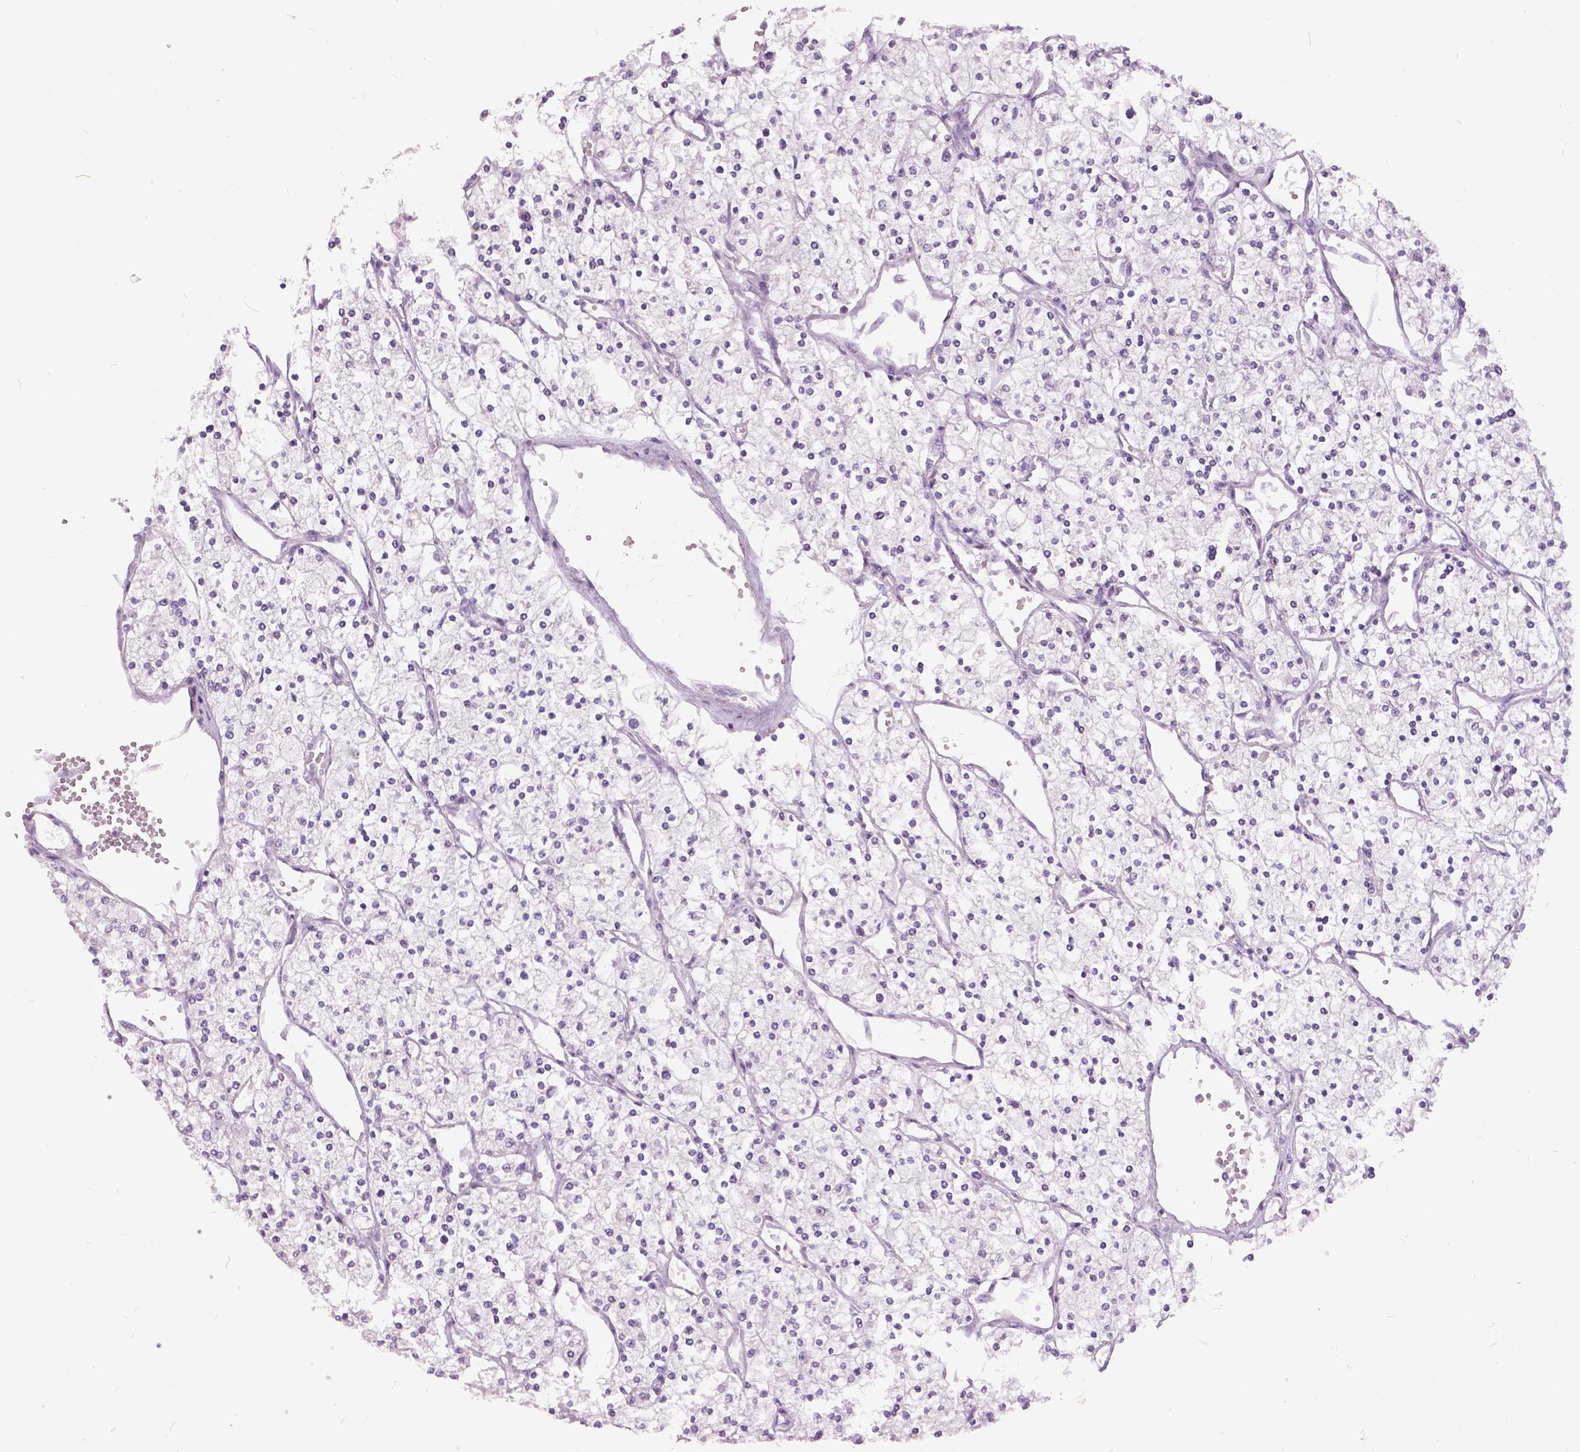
{"staining": {"intensity": "negative", "quantity": "none", "location": "none"}, "tissue": "renal cancer", "cell_type": "Tumor cells", "image_type": "cancer", "snomed": [{"axis": "morphology", "description": "Adenocarcinoma, NOS"}, {"axis": "topography", "description": "Kidney"}], "caption": "Renal cancer was stained to show a protein in brown. There is no significant positivity in tumor cells.", "gene": "GRIN2A", "patient": {"sex": "male", "age": 80}}